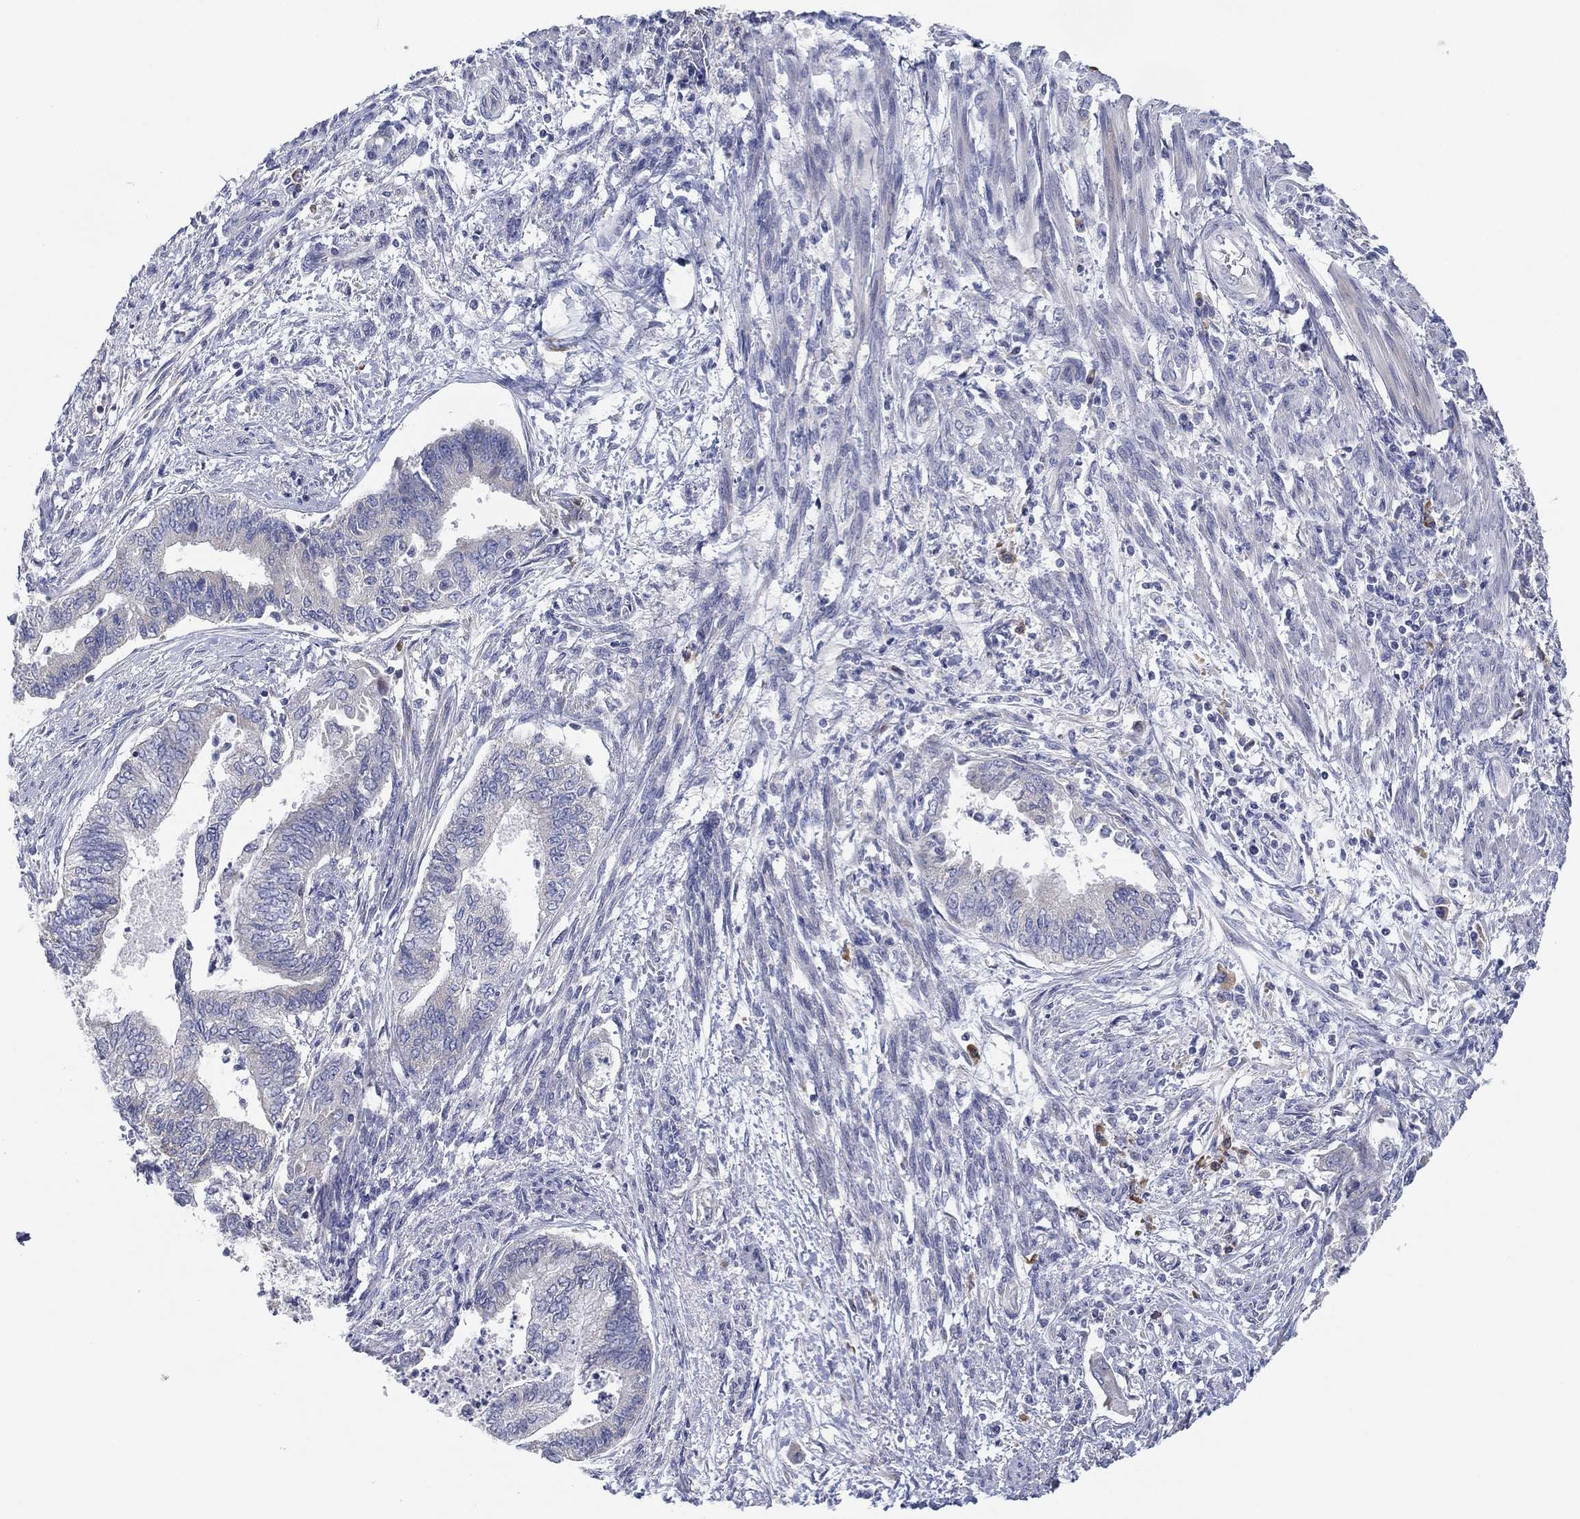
{"staining": {"intensity": "negative", "quantity": "none", "location": "none"}, "tissue": "endometrial cancer", "cell_type": "Tumor cells", "image_type": "cancer", "snomed": [{"axis": "morphology", "description": "Adenocarcinoma, NOS"}, {"axis": "topography", "description": "Endometrium"}], "caption": "Endometrial cancer (adenocarcinoma) stained for a protein using immunohistochemistry shows no expression tumor cells.", "gene": "TMEM40", "patient": {"sex": "female", "age": 65}}